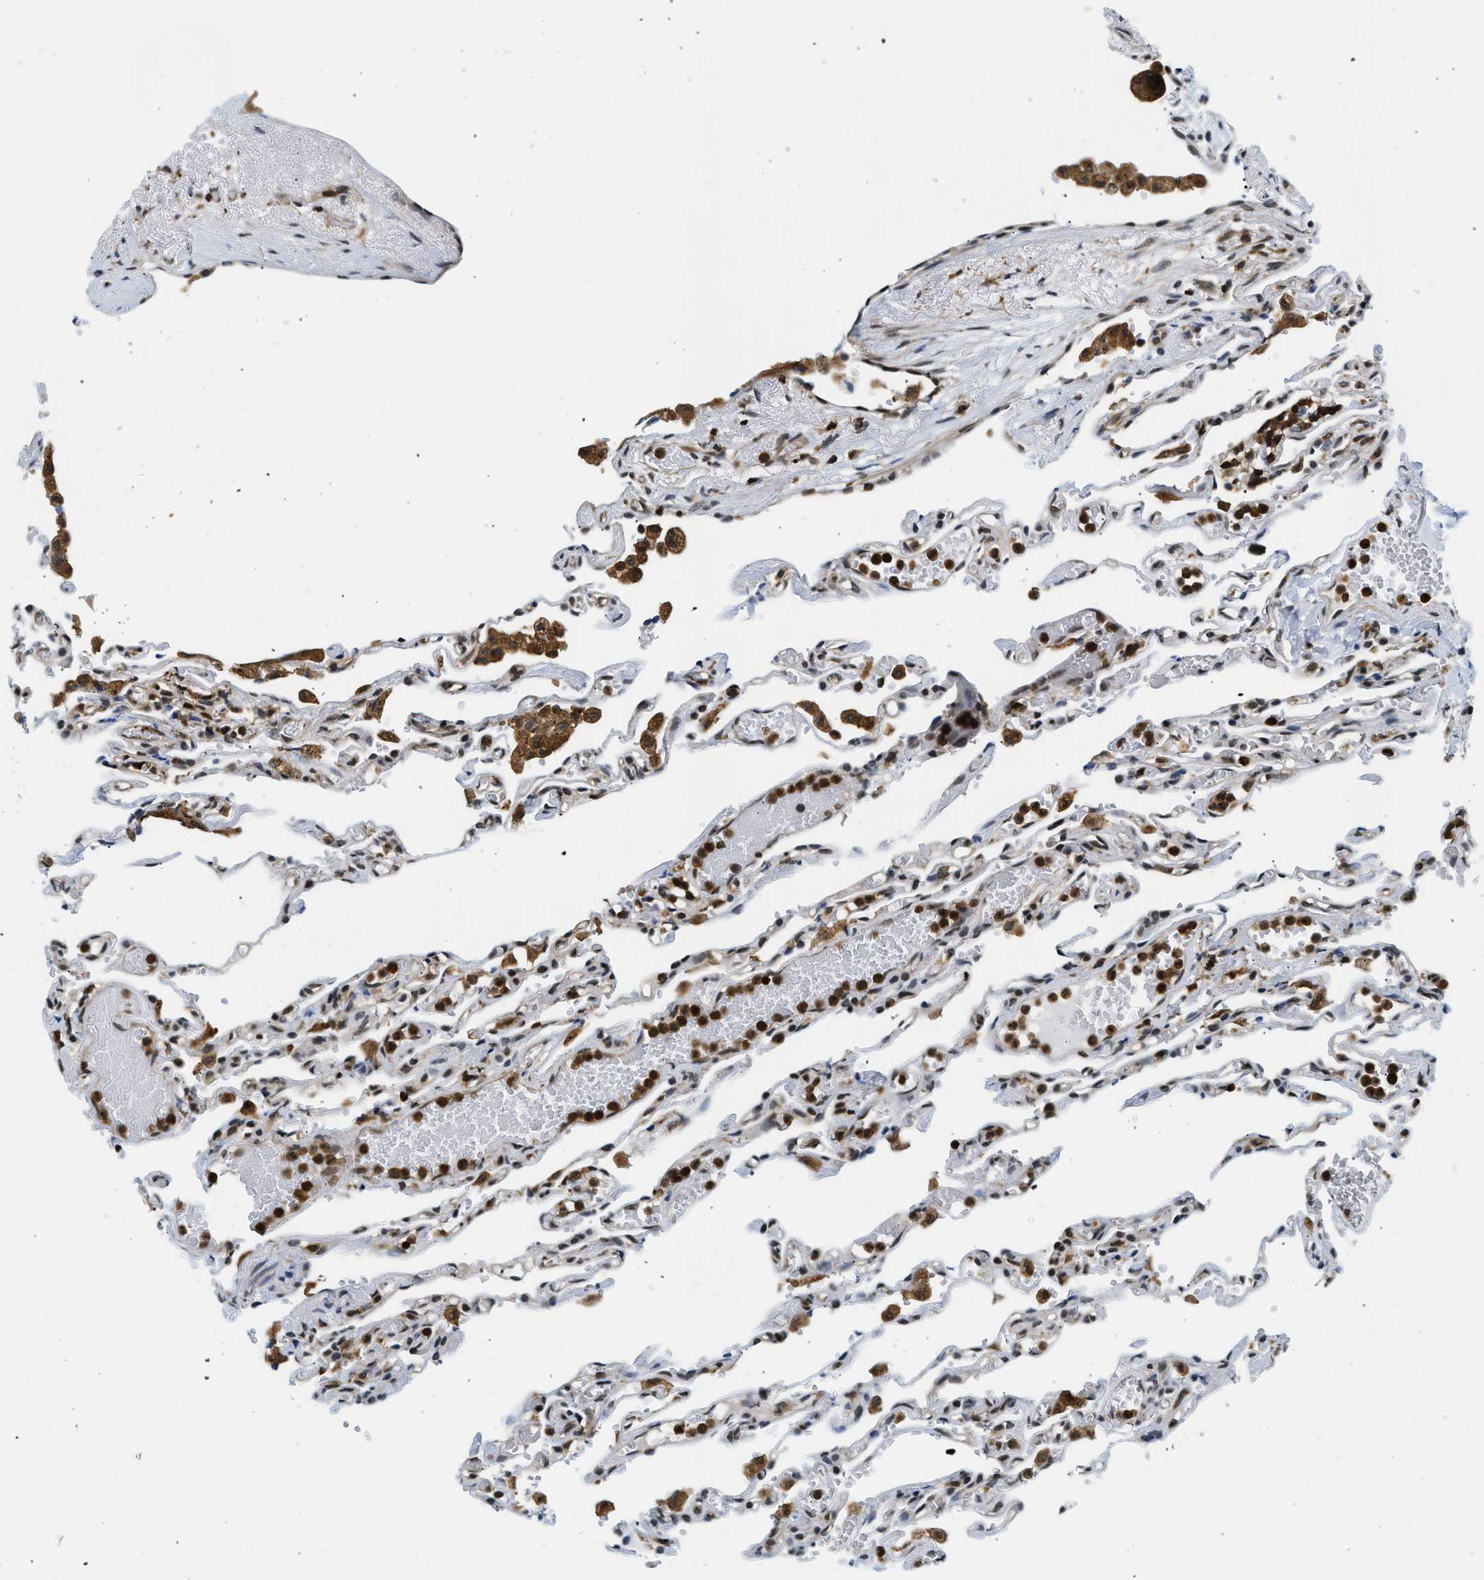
{"staining": {"intensity": "moderate", "quantity": "25%-75%", "location": "nuclear"}, "tissue": "lung", "cell_type": "Alveolar cells", "image_type": "normal", "snomed": [{"axis": "morphology", "description": "Normal tissue, NOS"}, {"axis": "topography", "description": "Lung"}], "caption": "Brown immunohistochemical staining in unremarkable lung displays moderate nuclear expression in about 25%-75% of alveolar cells. Ihc stains the protein in brown and the nuclei are stained blue.", "gene": "STK10", "patient": {"sex": "male", "age": 21}}